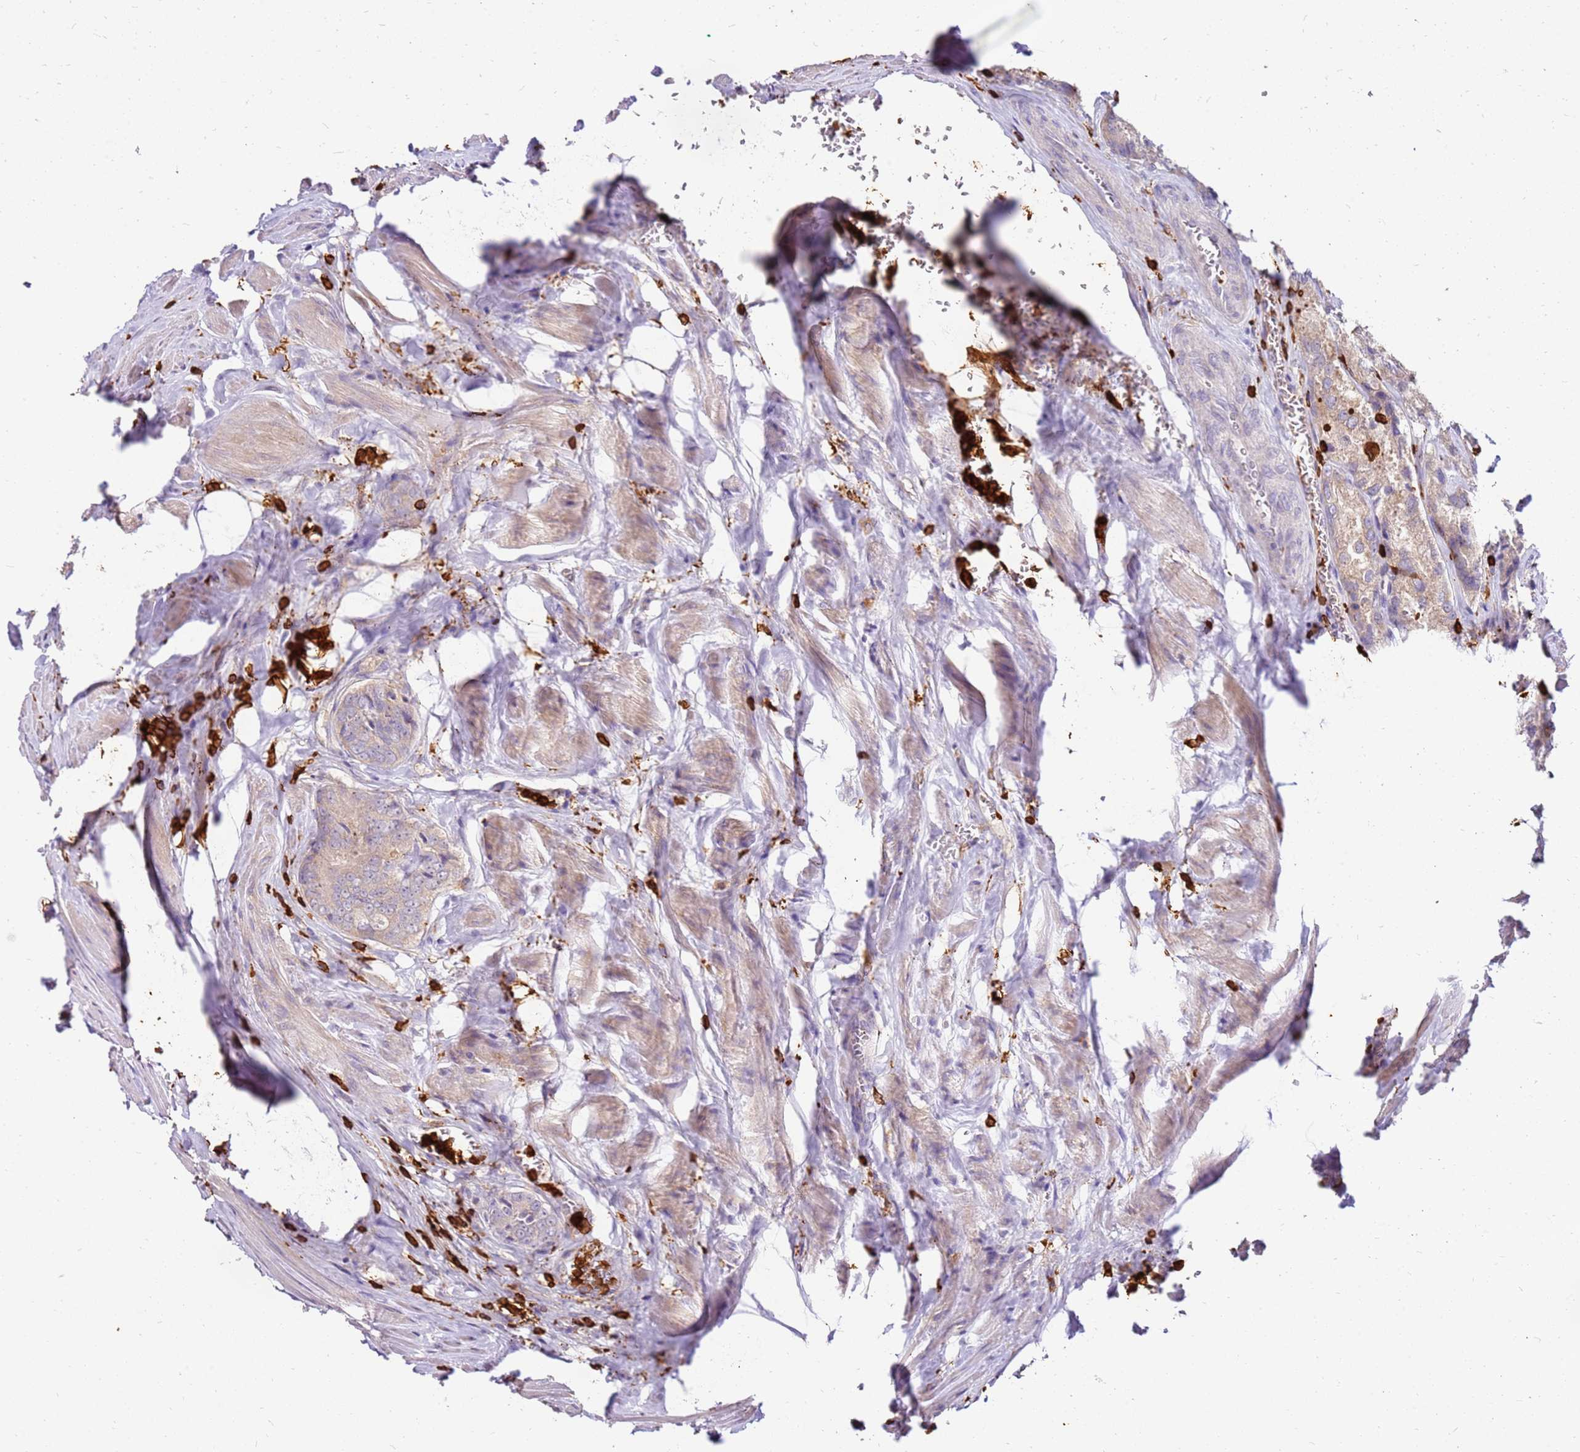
{"staining": {"intensity": "weak", "quantity": "<25%", "location": "cytoplasmic/membranous"}, "tissue": "prostate cancer", "cell_type": "Tumor cells", "image_type": "cancer", "snomed": [{"axis": "morphology", "description": "Adenocarcinoma, Low grade"}, {"axis": "topography", "description": "Prostate"}], "caption": "This is an immunohistochemistry histopathology image of human prostate low-grade adenocarcinoma. There is no expression in tumor cells.", "gene": "CORO1A", "patient": {"sex": "male", "age": 68}}